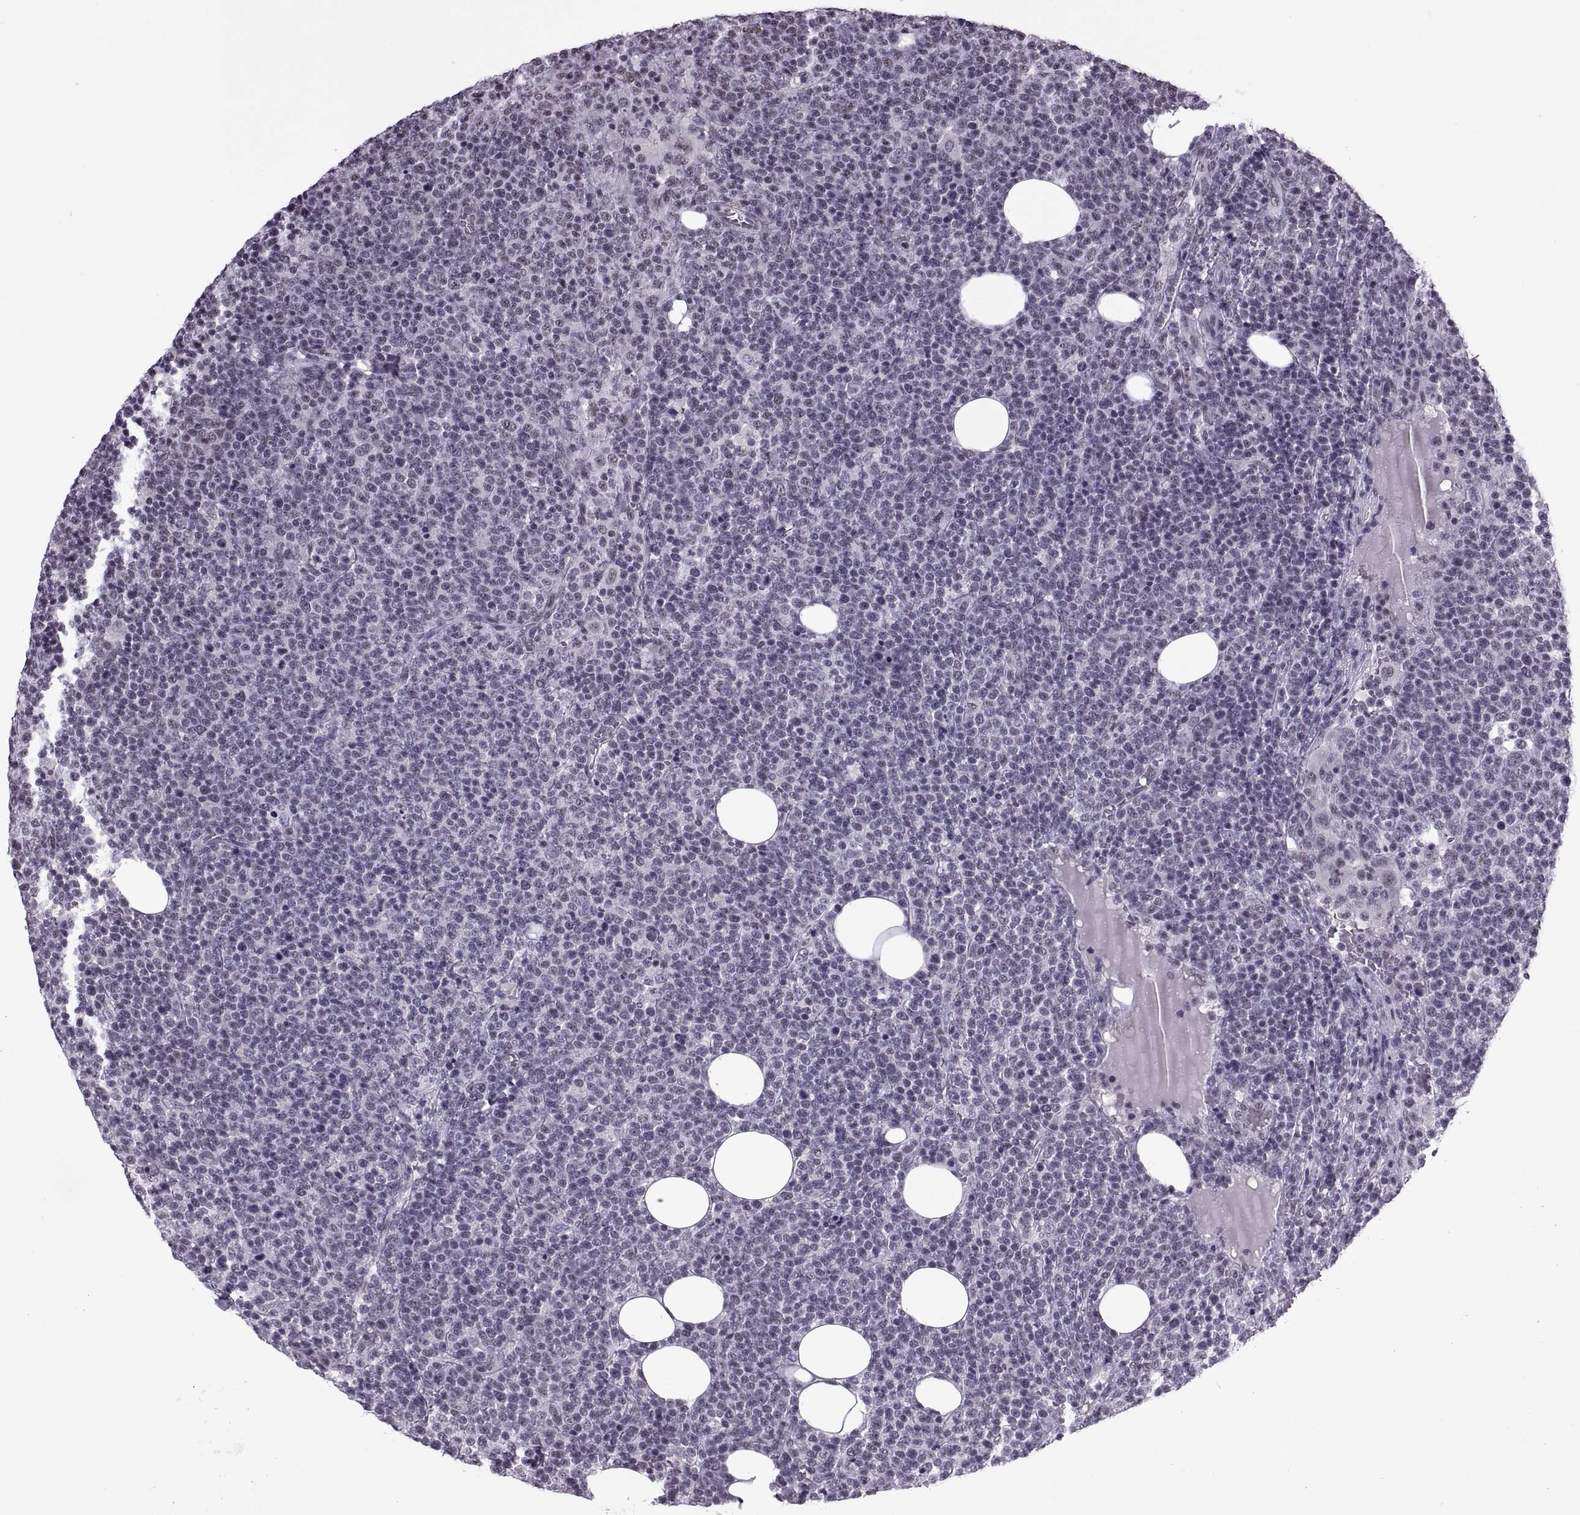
{"staining": {"intensity": "negative", "quantity": "none", "location": "none"}, "tissue": "lymphoma", "cell_type": "Tumor cells", "image_type": "cancer", "snomed": [{"axis": "morphology", "description": "Malignant lymphoma, non-Hodgkin's type, High grade"}, {"axis": "topography", "description": "Lymph node"}], "caption": "IHC micrograph of human high-grade malignant lymphoma, non-Hodgkin's type stained for a protein (brown), which shows no staining in tumor cells.", "gene": "MAGEA4", "patient": {"sex": "male", "age": 61}}